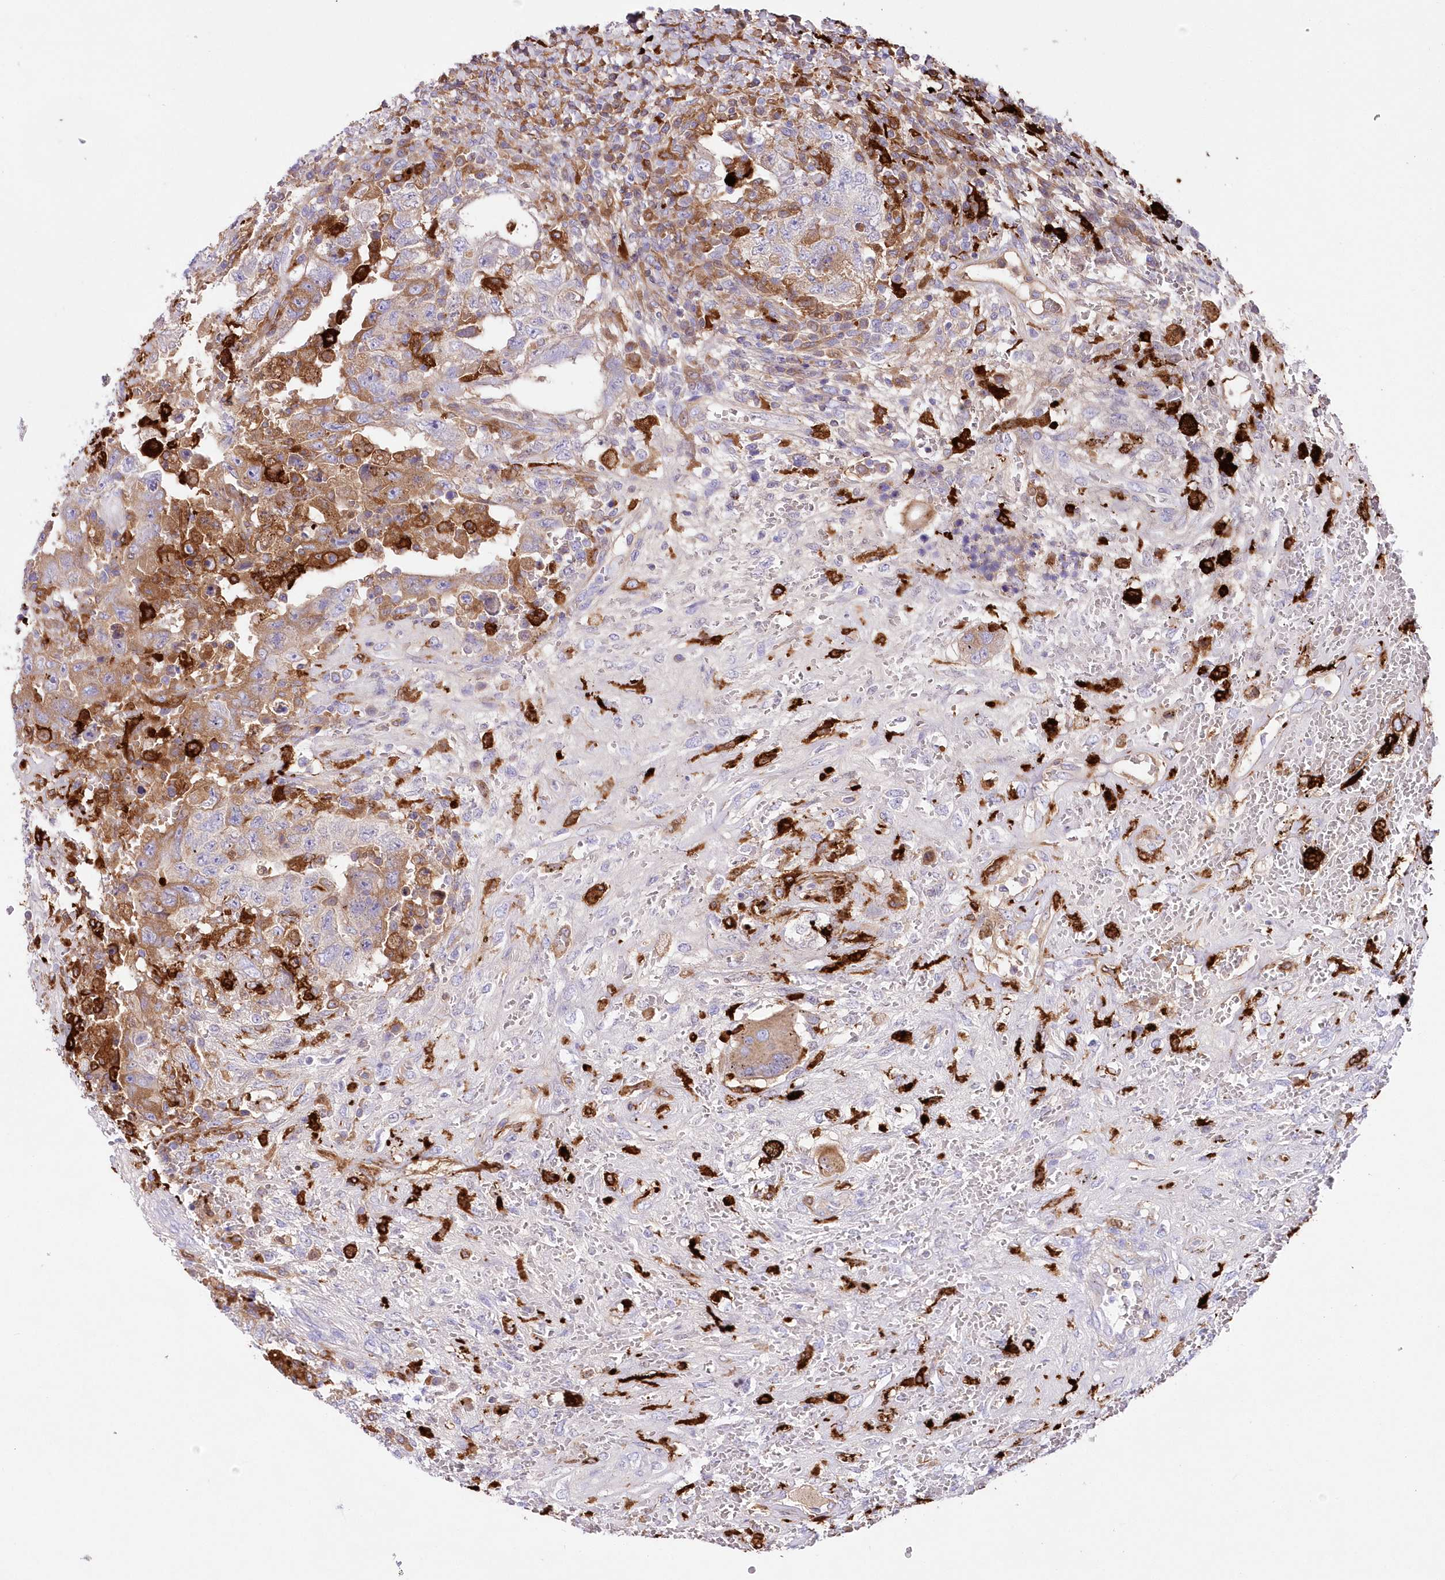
{"staining": {"intensity": "moderate", "quantity": "<25%", "location": "cytoplasmic/membranous"}, "tissue": "testis cancer", "cell_type": "Tumor cells", "image_type": "cancer", "snomed": [{"axis": "morphology", "description": "Carcinoma, Embryonal, NOS"}, {"axis": "topography", "description": "Testis"}], "caption": "This histopathology image reveals immunohistochemistry staining of human testis cancer, with low moderate cytoplasmic/membranous expression in about <25% of tumor cells.", "gene": "DNAJC19", "patient": {"sex": "male", "age": 26}}